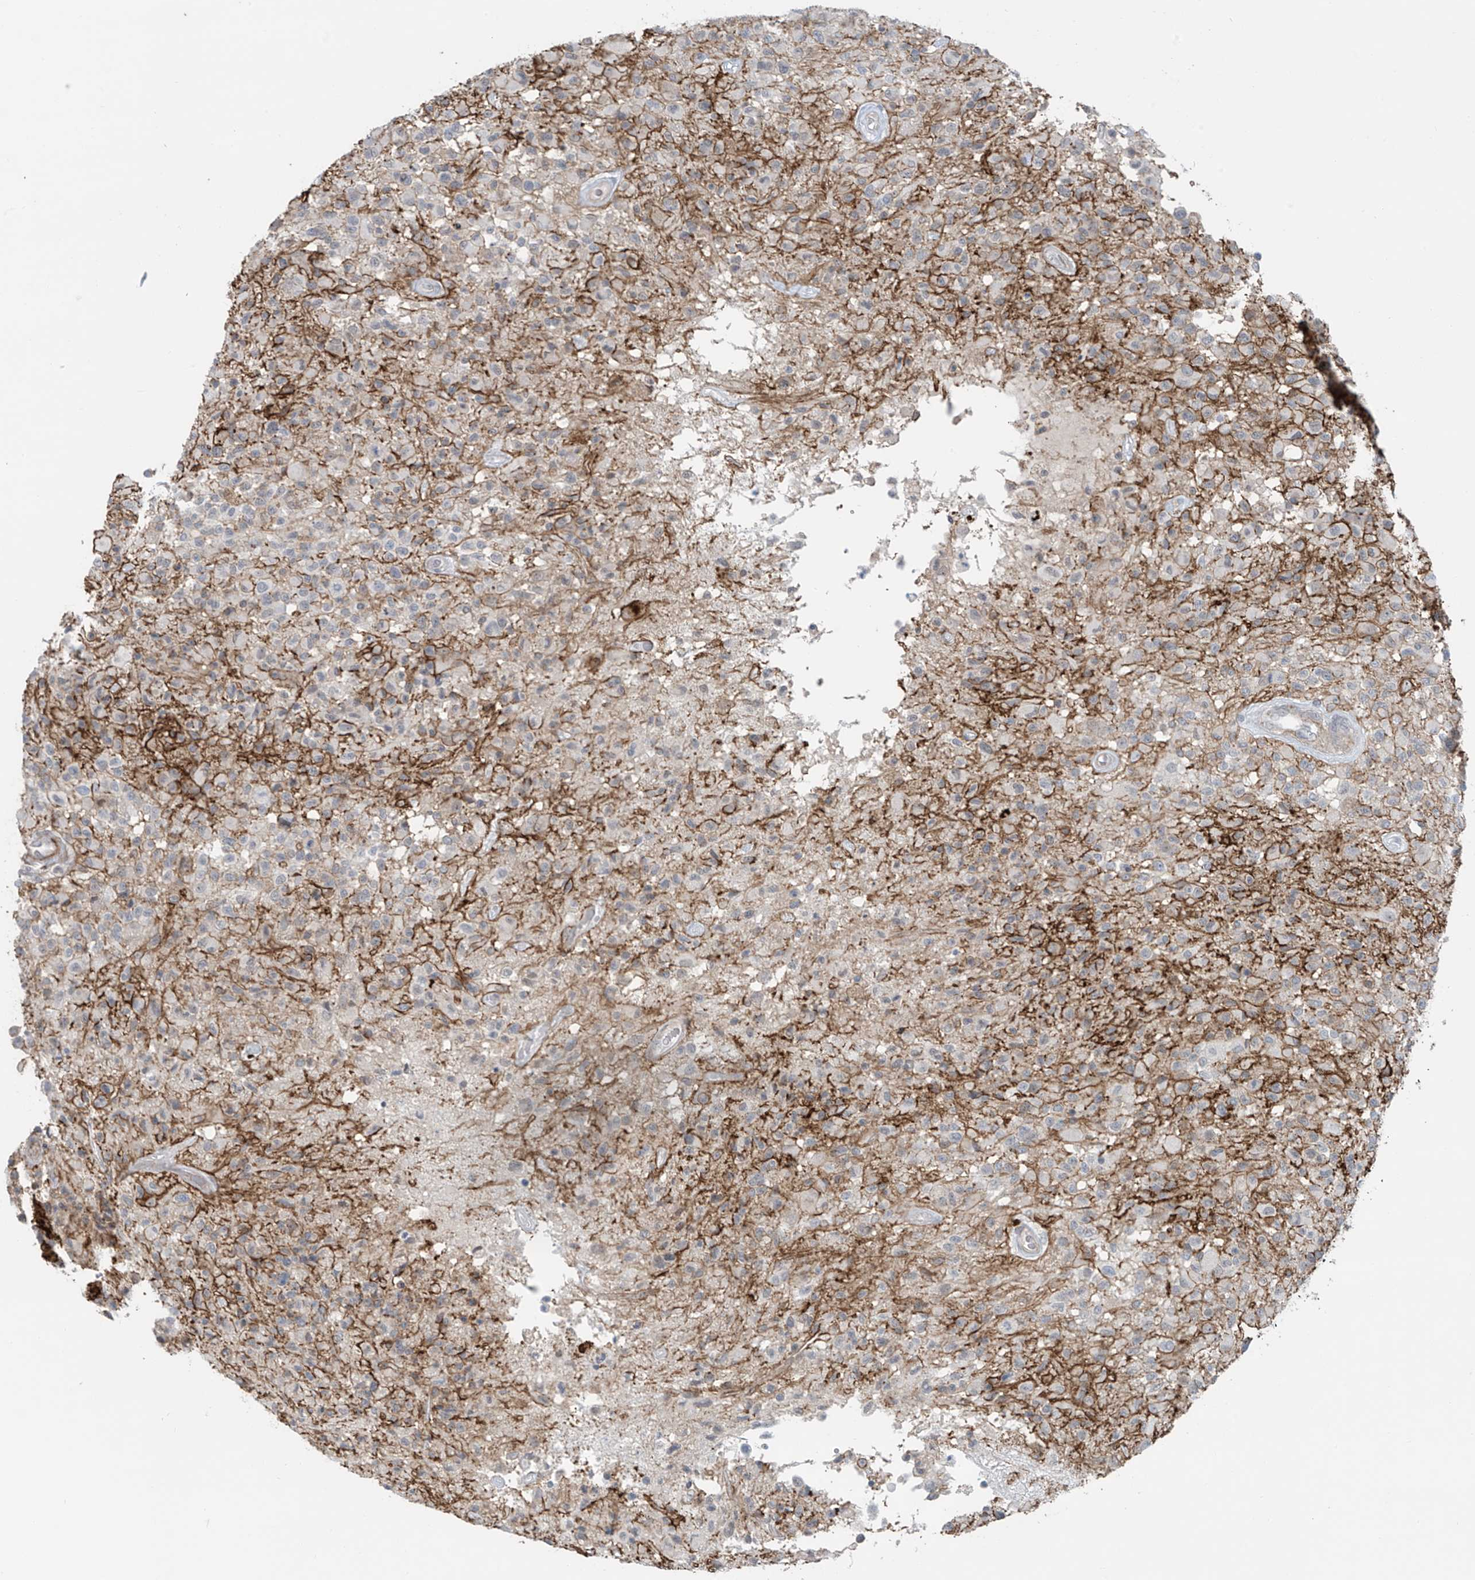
{"staining": {"intensity": "negative", "quantity": "none", "location": "none"}, "tissue": "glioma", "cell_type": "Tumor cells", "image_type": "cancer", "snomed": [{"axis": "morphology", "description": "Glioma, malignant, High grade"}, {"axis": "morphology", "description": "Glioblastoma, NOS"}, {"axis": "topography", "description": "Brain"}], "caption": "Malignant glioma (high-grade) was stained to show a protein in brown. There is no significant positivity in tumor cells. (DAB (3,3'-diaminobenzidine) immunohistochemistry visualized using brightfield microscopy, high magnification).", "gene": "RASGEF1A", "patient": {"sex": "male", "age": 60}}